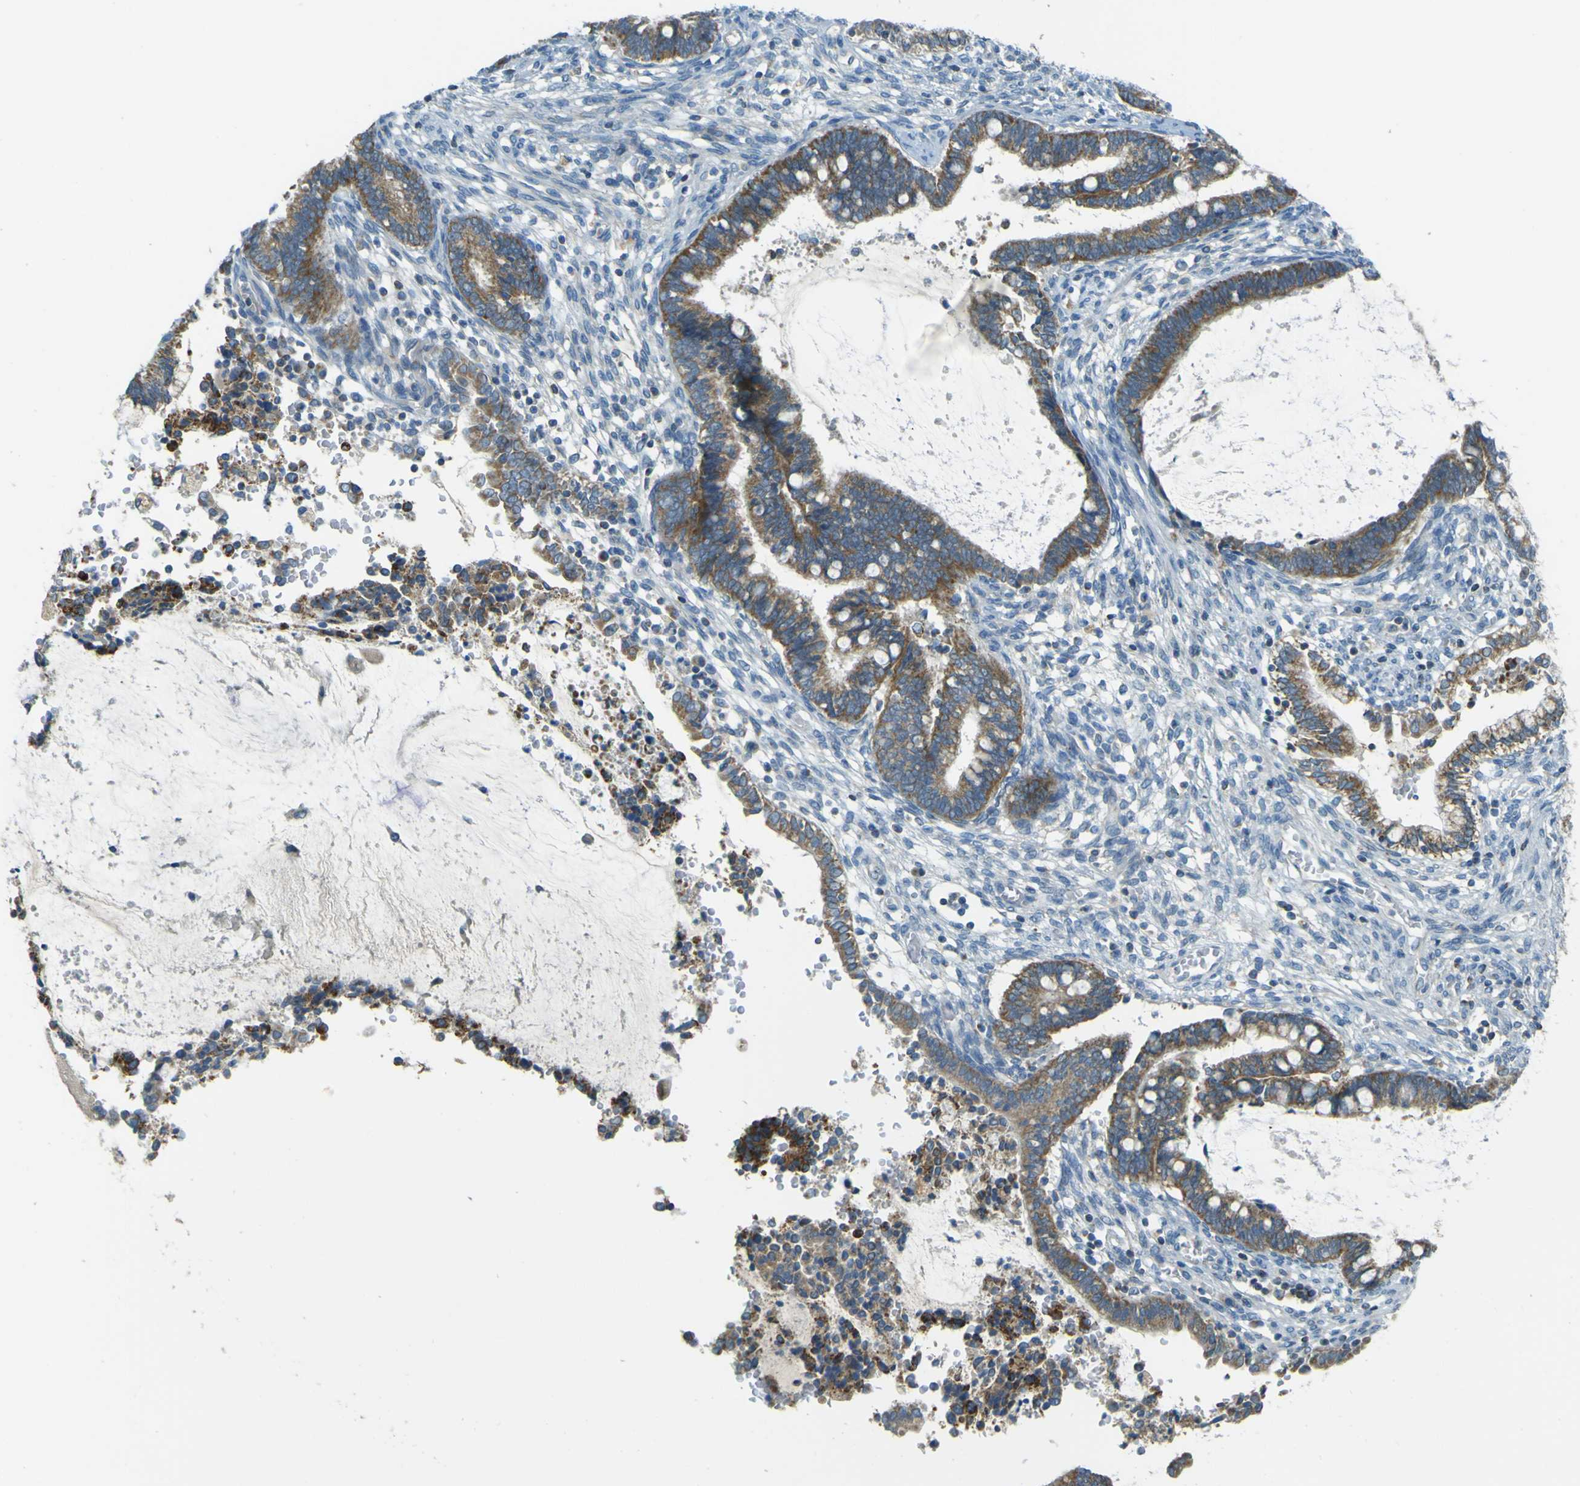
{"staining": {"intensity": "moderate", "quantity": ">75%", "location": "cytoplasmic/membranous"}, "tissue": "cervical cancer", "cell_type": "Tumor cells", "image_type": "cancer", "snomed": [{"axis": "morphology", "description": "Adenocarcinoma, NOS"}, {"axis": "topography", "description": "Cervix"}], "caption": "Moderate cytoplasmic/membranous expression for a protein is seen in approximately >75% of tumor cells of cervical cancer (adenocarcinoma) using immunohistochemistry.", "gene": "FKTN", "patient": {"sex": "female", "age": 44}}